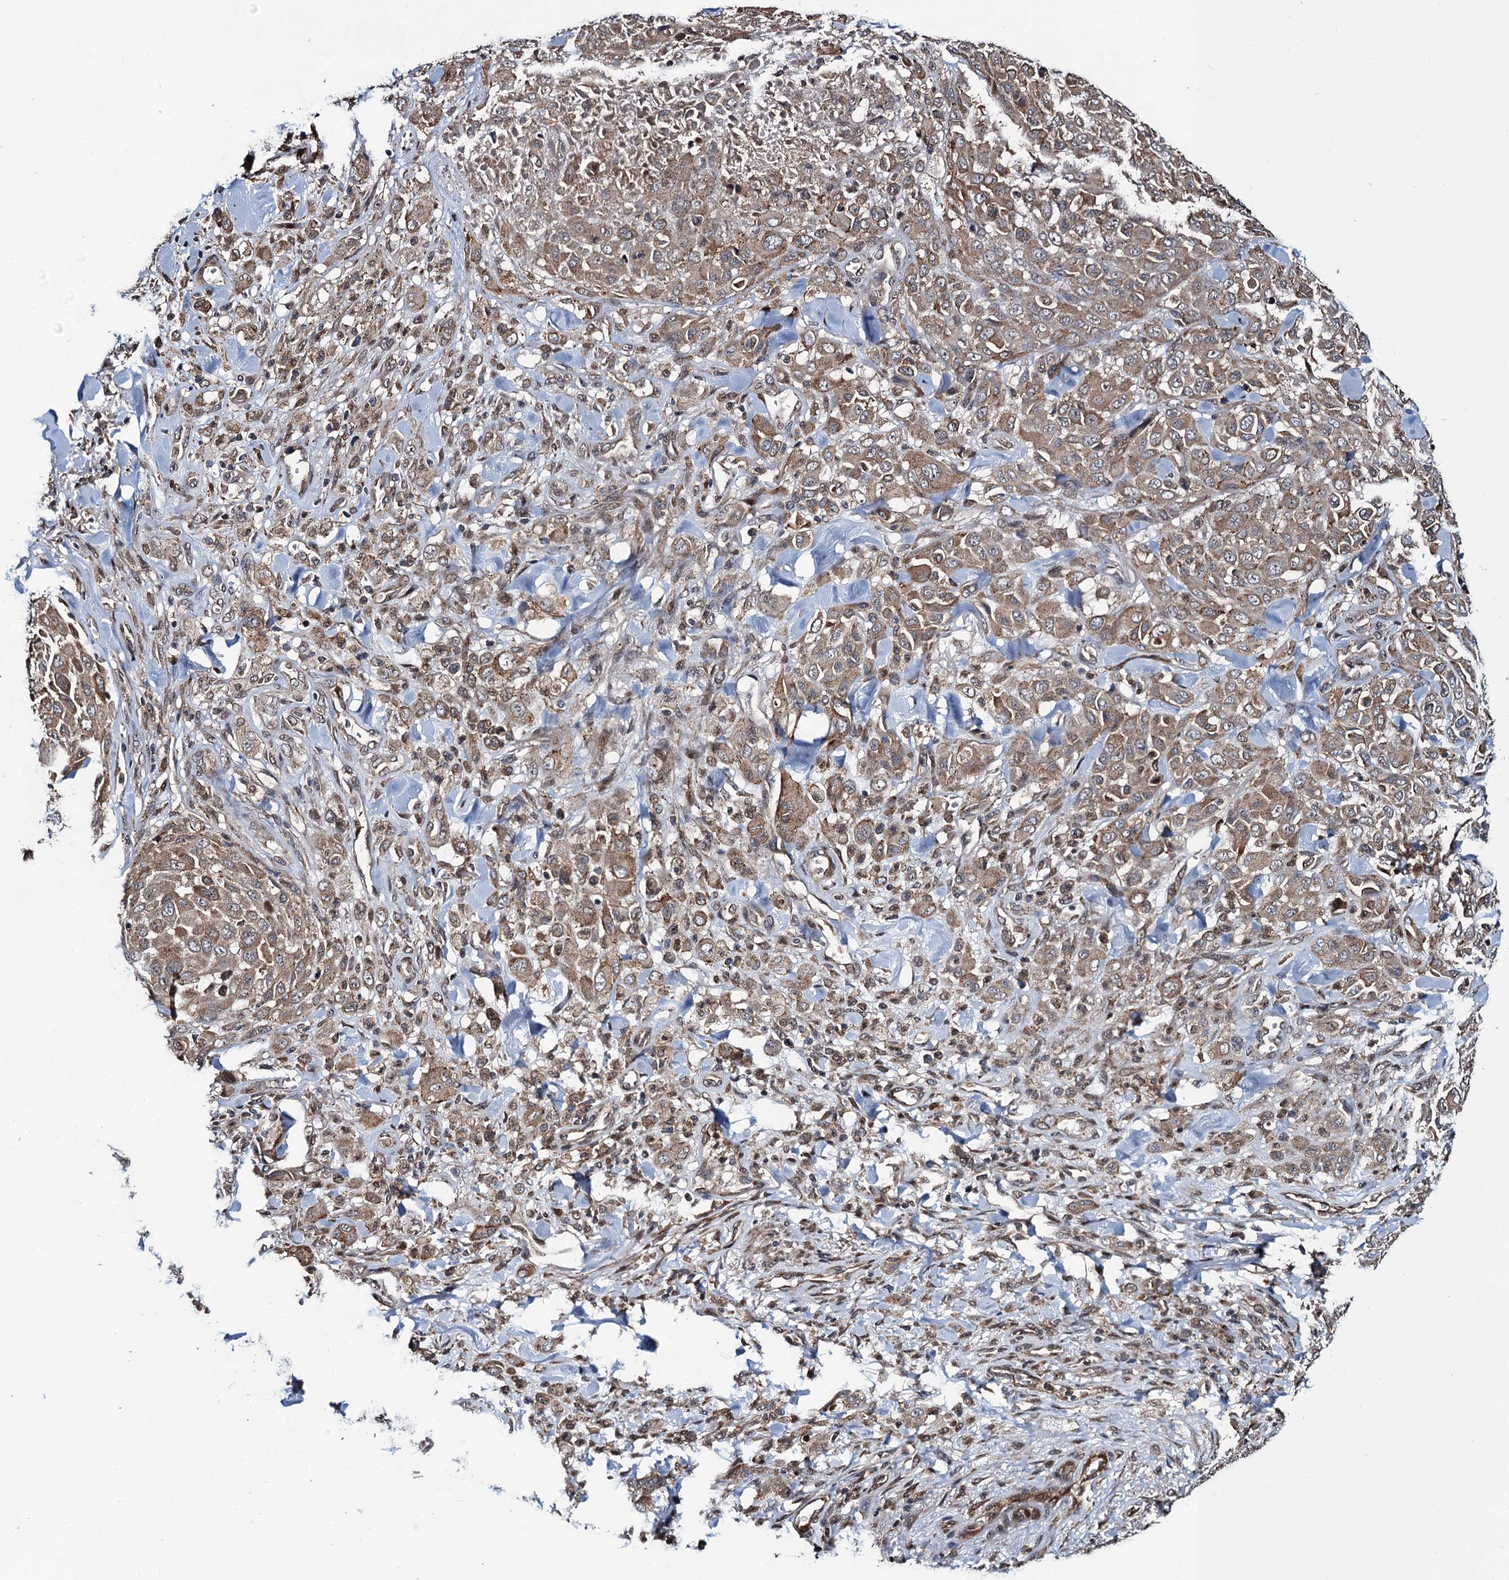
{"staining": {"intensity": "moderate", "quantity": ">75%", "location": "cytoplasmic/membranous,nuclear"}, "tissue": "melanoma", "cell_type": "Tumor cells", "image_type": "cancer", "snomed": [{"axis": "morphology", "description": "Malignant melanoma, Metastatic site"}, {"axis": "topography", "description": "Skin"}], "caption": "Moderate cytoplasmic/membranous and nuclear expression is present in about >75% of tumor cells in melanoma.", "gene": "EVX2", "patient": {"sex": "female", "age": 81}}